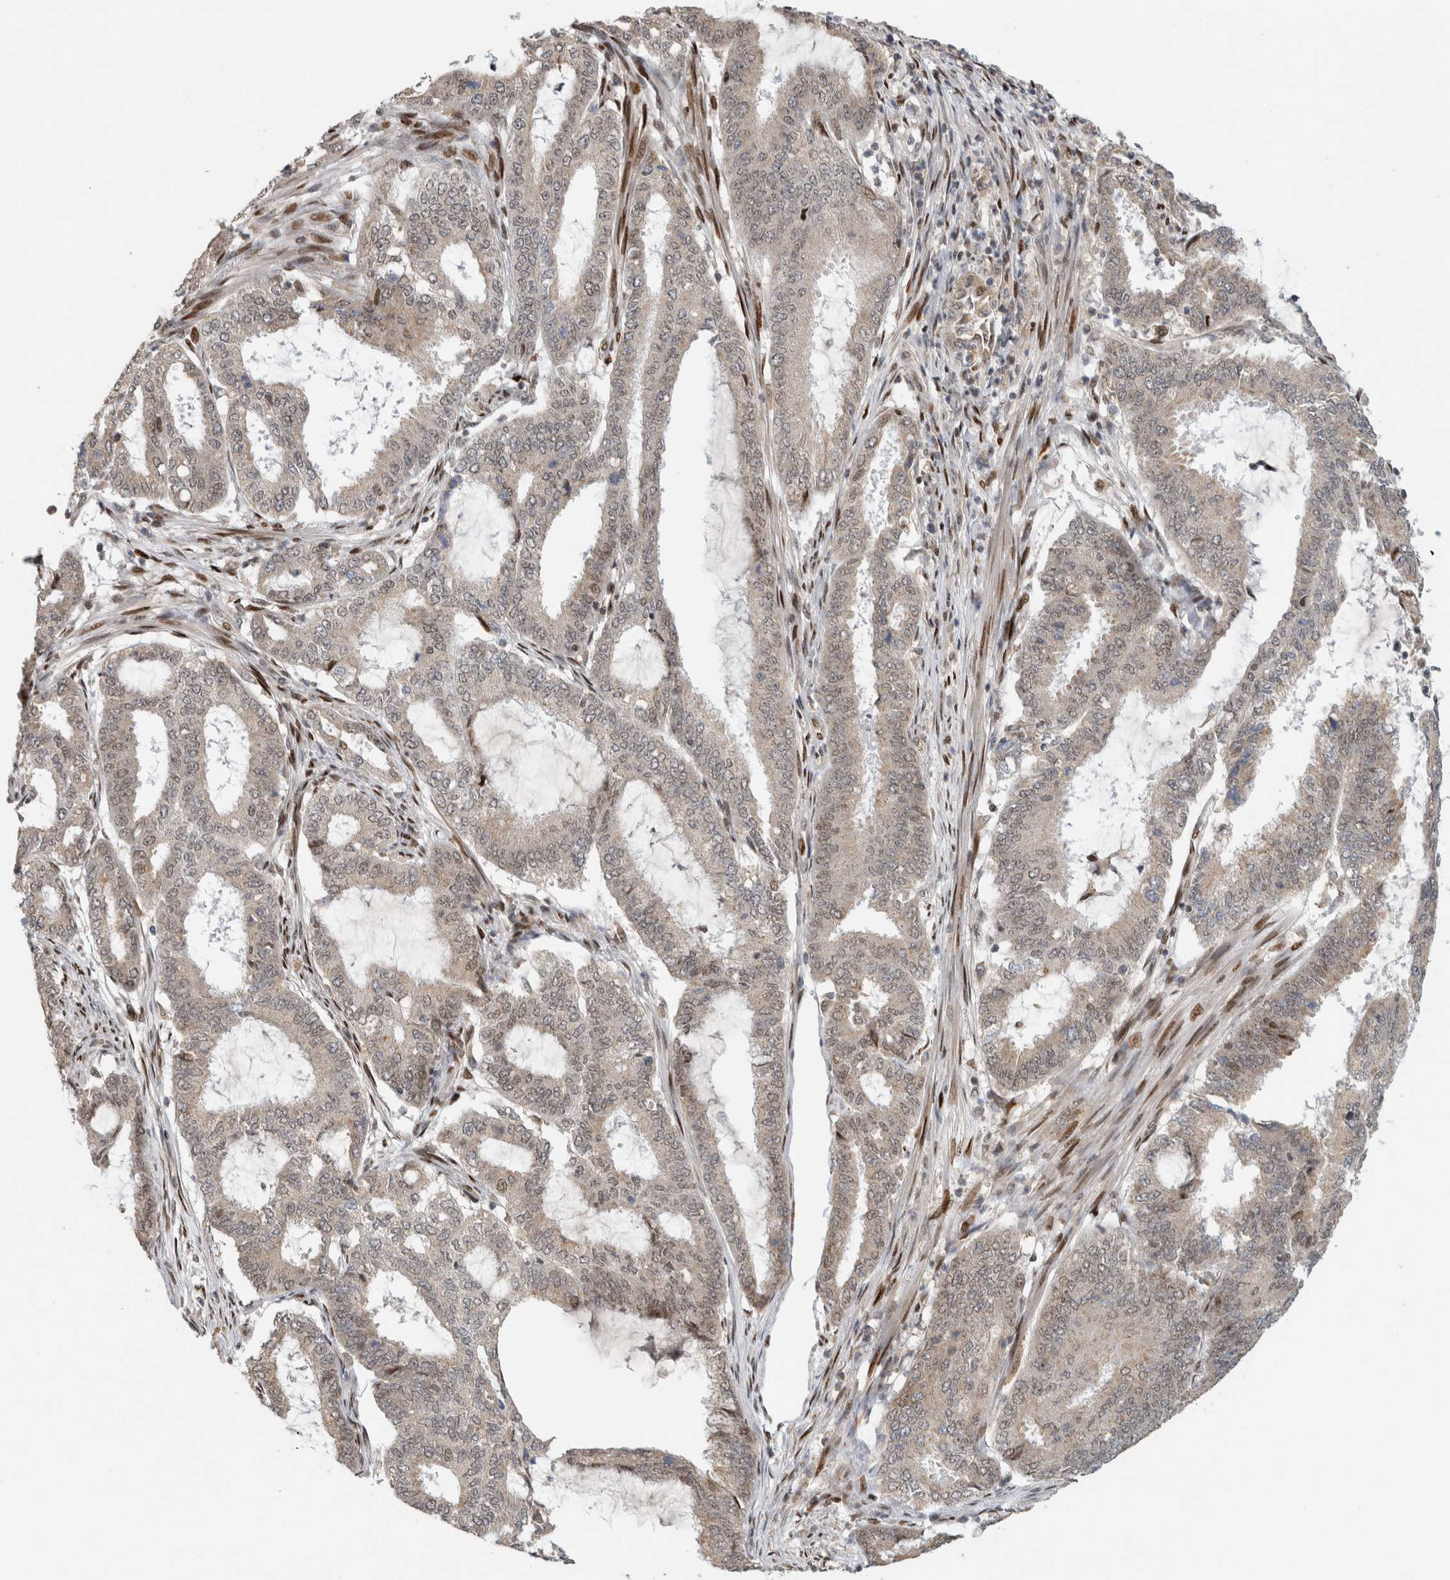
{"staining": {"intensity": "negative", "quantity": "none", "location": "none"}, "tissue": "endometrial cancer", "cell_type": "Tumor cells", "image_type": "cancer", "snomed": [{"axis": "morphology", "description": "Adenocarcinoma, NOS"}, {"axis": "topography", "description": "Endometrium"}], "caption": "Immunohistochemical staining of human endometrial cancer shows no significant staining in tumor cells.", "gene": "C8orf58", "patient": {"sex": "female", "age": 51}}